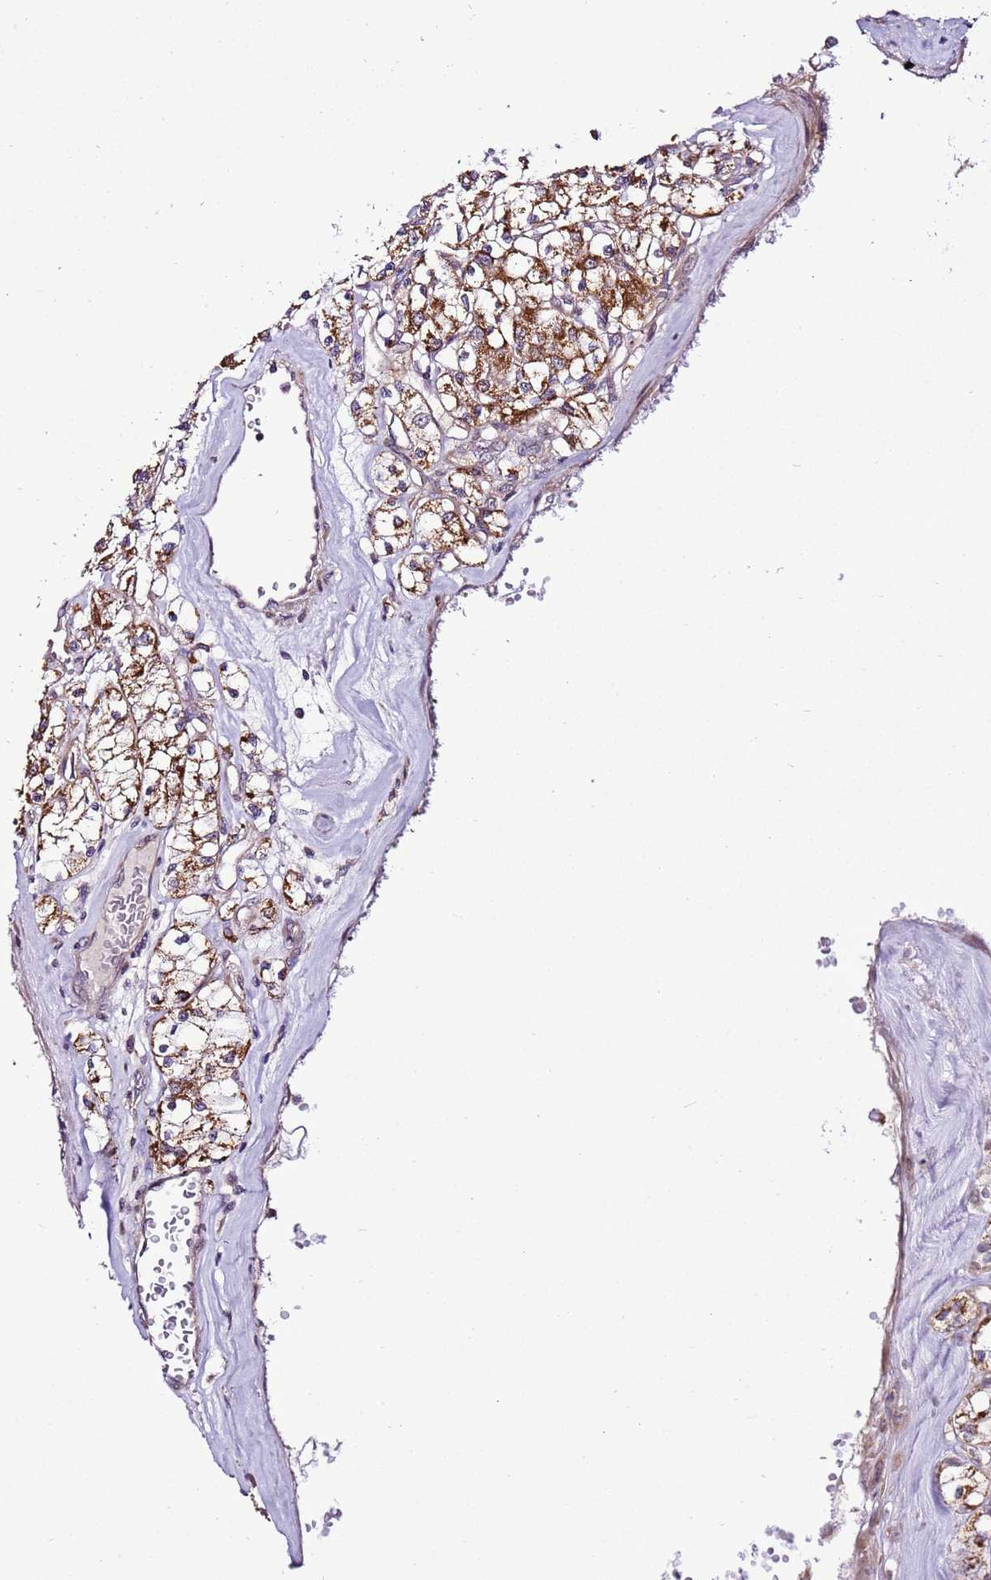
{"staining": {"intensity": "moderate", "quantity": ">75%", "location": "cytoplasmic/membranous"}, "tissue": "renal cancer", "cell_type": "Tumor cells", "image_type": "cancer", "snomed": [{"axis": "morphology", "description": "Adenocarcinoma, NOS"}, {"axis": "topography", "description": "Kidney"}], "caption": "A photomicrograph of renal cancer stained for a protein displays moderate cytoplasmic/membranous brown staining in tumor cells. (DAB = brown stain, brightfield microscopy at high magnification).", "gene": "SCARA3", "patient": {"sex": "female", "age": 59}}